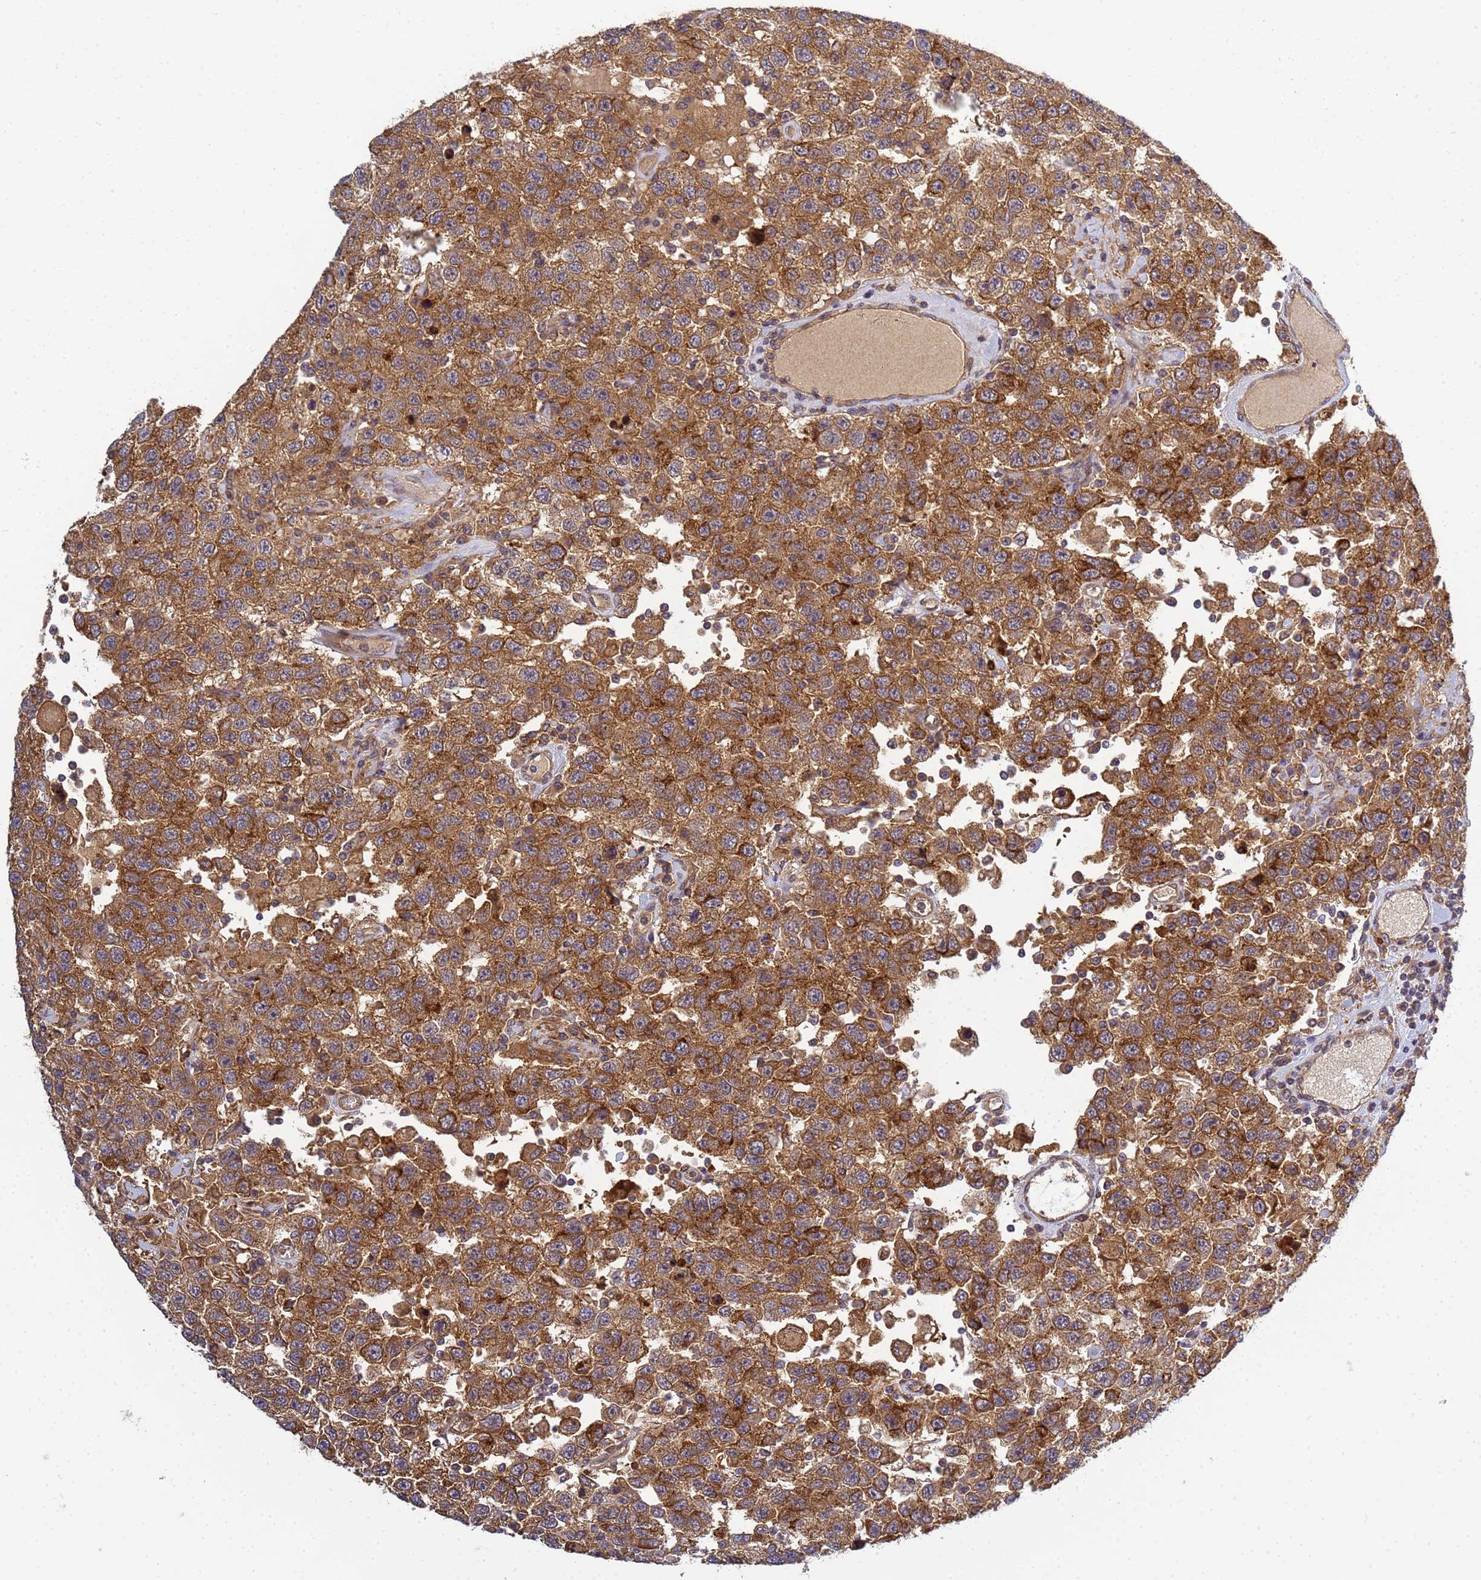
{"staining": {"intensity": "moderate", "quantity": ">75%", "location": "cytoplasmic/membranous"}, "tissue": "testis cancer", "cell_type": "Tumor cells", "image_type": "cancer", "snomed": [{"axis": "morphology", "description": "Seminoma, NOS"}, {"axis": "topography", "description": "Testis"}], "caption": "Testis cancer (seminoma) stained with a brown dye reveals moderate cytoplasmic/membranous positive staining in approximately >75% of tumor cells.", "gene": "C8orf34", "patient": {"sex": "male", "age": 41}}